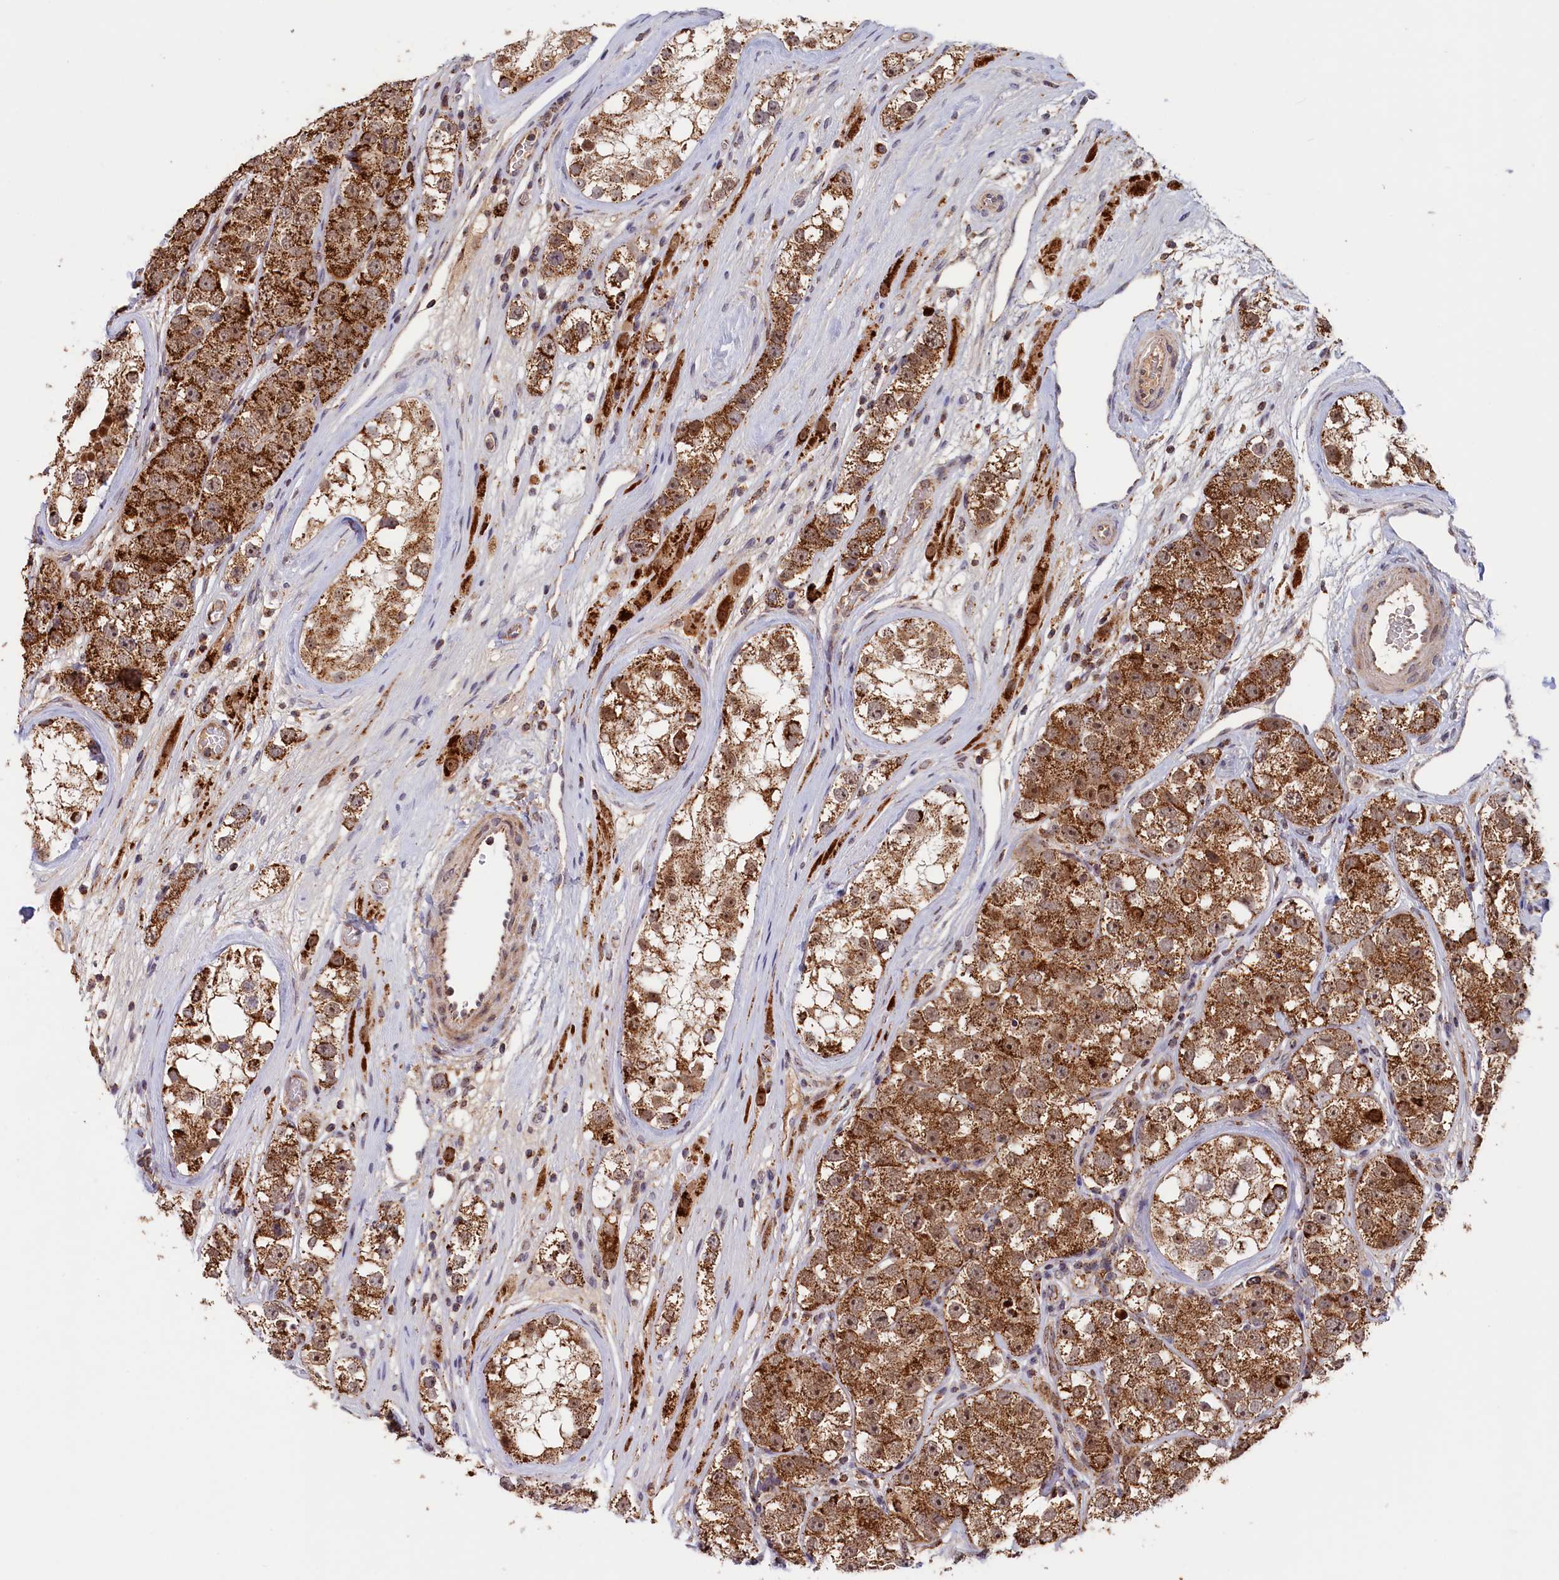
{"staining": {"intensity": "strong", "quantity": ">75%", "location": "cytoplasmic/membranous"}, "tissue": "testis cancer", "cell_type": "Tumor cells", "image_type": "cancer", "snomed": [{"axis": "morphology", "description": "Seminoma, NOS"}, {"axis": "topography", "description": "Testis"}], "caption": "Strong cytoplasmic/membranous staining for a protein is identified in approximately >75% of tumor cells of testis seminoma using IHC.", "gene": "DUS3L", "patient": {"sex": "male", "age": 28}}